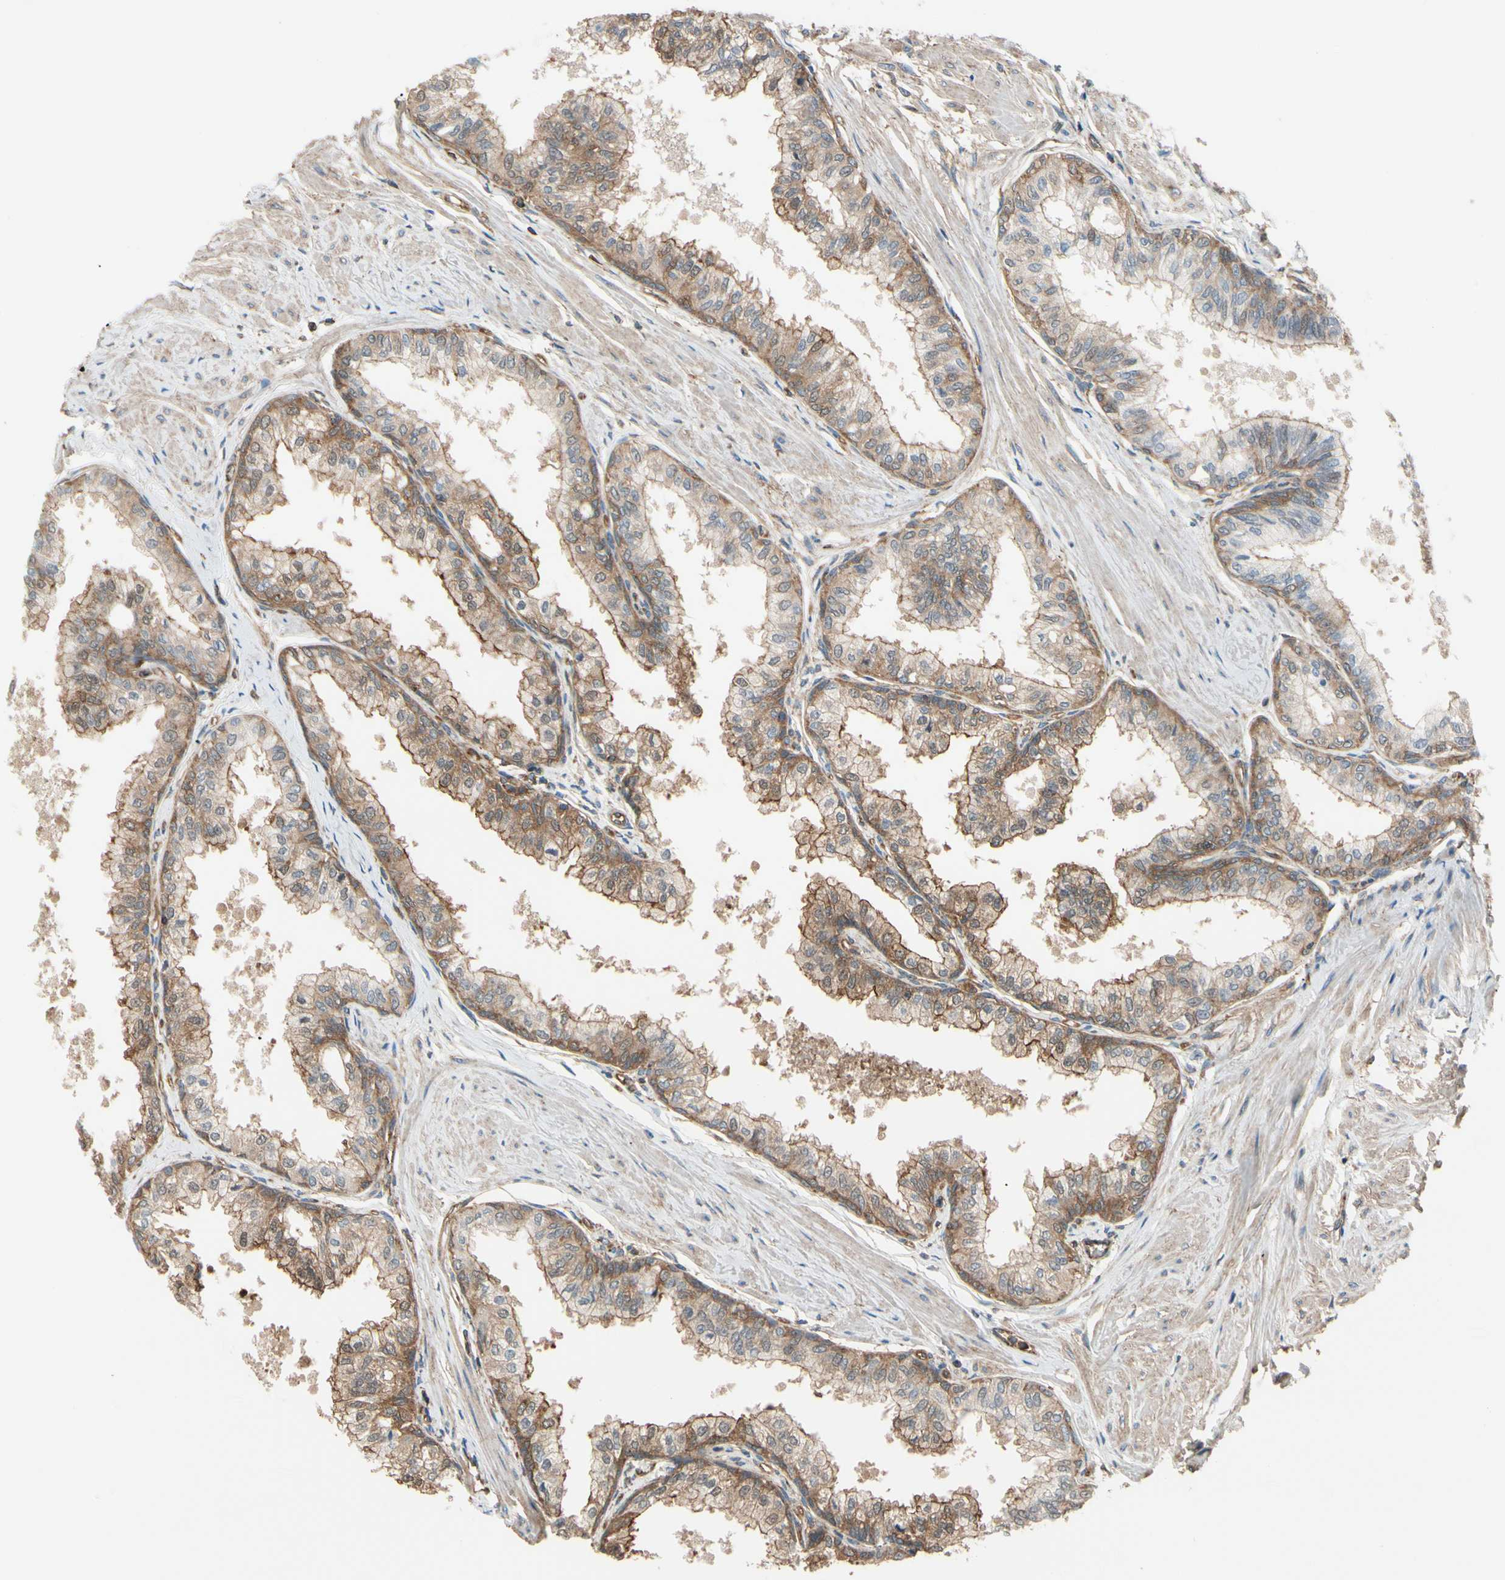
{"staining": {"intensity": "moderate", "quantity": ">75%", "location": "cytoplasmic/membranous"}, "tissue": "prostate", "cell_type": "Glandular cells", "image_type": "normal", "snomed": [{"axis": "morphology", "description": "Normal tissue, NOS"}, {"axis": "topography", "description": "Prostate"}, {"axis": "topography", "description": "Seminal veicle"}], "caption": "Protein staining shows moderate cytoplasmic/membranous positivity in approximately >75% of glandular cells in benign prostate. Ihc stains the protein in brown and the nuclei are stained blue.", "gene": "EPS15", "patient": {"sex": "male", "age": 60}}